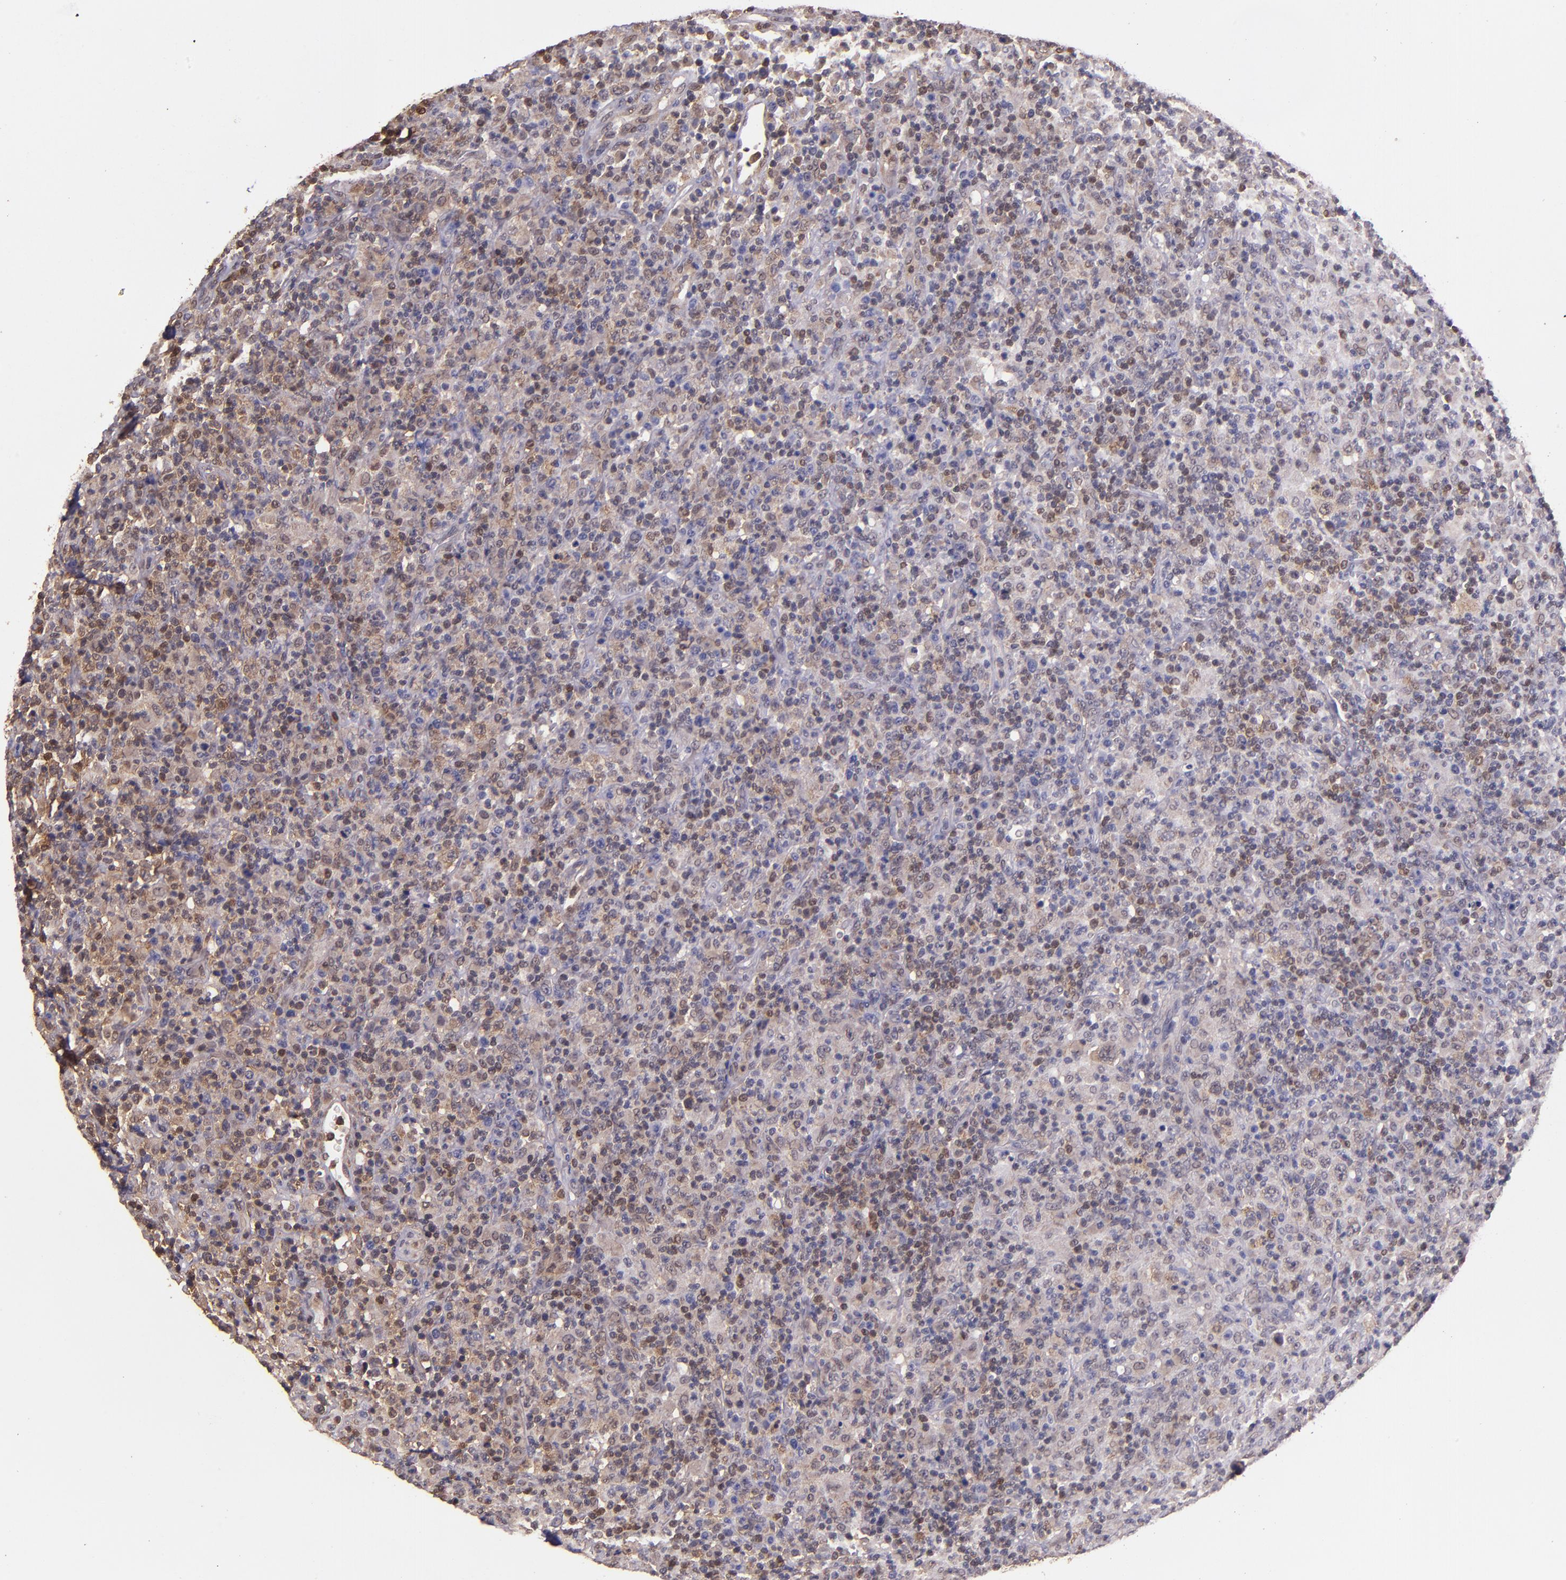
{"staining": {"intensity": "moderate", "quantity": "25%-75%", "location": "cytoplasmic/membranous,nuclear"}, "tissue": "lymphoma", "cell_type": "Tumor cells", "image_type": "cancer", "snomed": [{"axis": "morphology", "description": "Hodgkin's disease, NOS"}, {"axis": "topography", "description": "Lymph node"}], "caption": "Tumor cells demonstrate medium levels of moderate cytoplasmic/membranous and nuclear positivity in about 25%-75% of cells in human lymphoma.", "gene": "STAT6", "patient": {"sex": "male", "age": 65}}